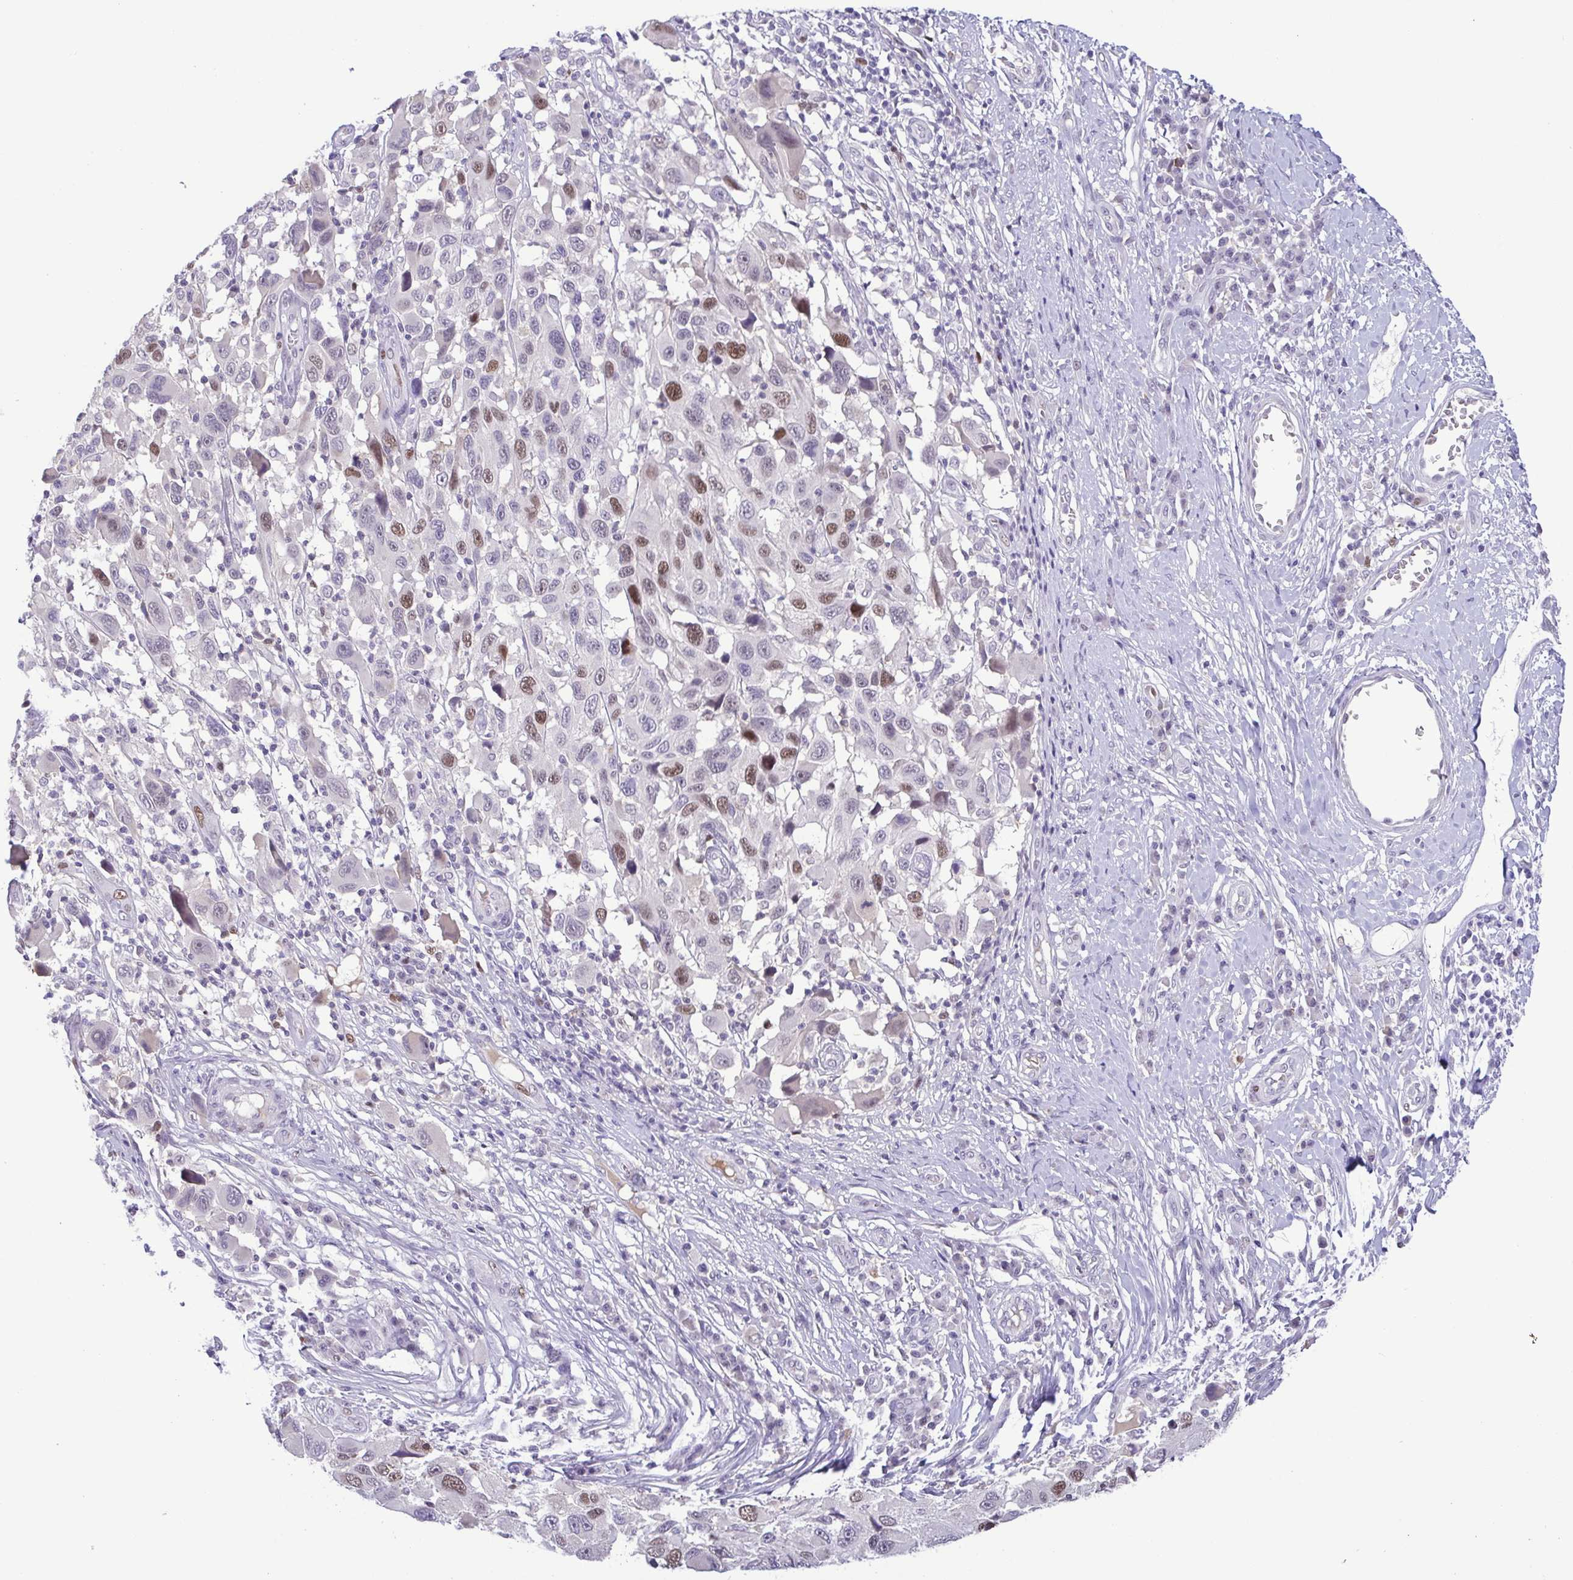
{"staining": {"intensity": "moderate", "quantity": "<25%", "location": "nuclear"}, "tissue": "melanoma", "cell_type": "Tumor cells", "image_type": "cancer", "snomed": [{"axis": "morphology", "description": "Malignant melanoma, NOS"}, {"axis": "topography", "description": "Skin"}], "caption": "Protein staining by immunohistochemistry shows moderate nuclear positivity in approximately <25% of tumor cells in malignant melanoma. The protein is stained brown, and the nuclei are stained in blue (DAB (3,3'-diaminobenzidine) IHC with brightfield microscopy, high magnification).", "gene": "TIPIN", "patient": {"sex": "male", "age": 53}}